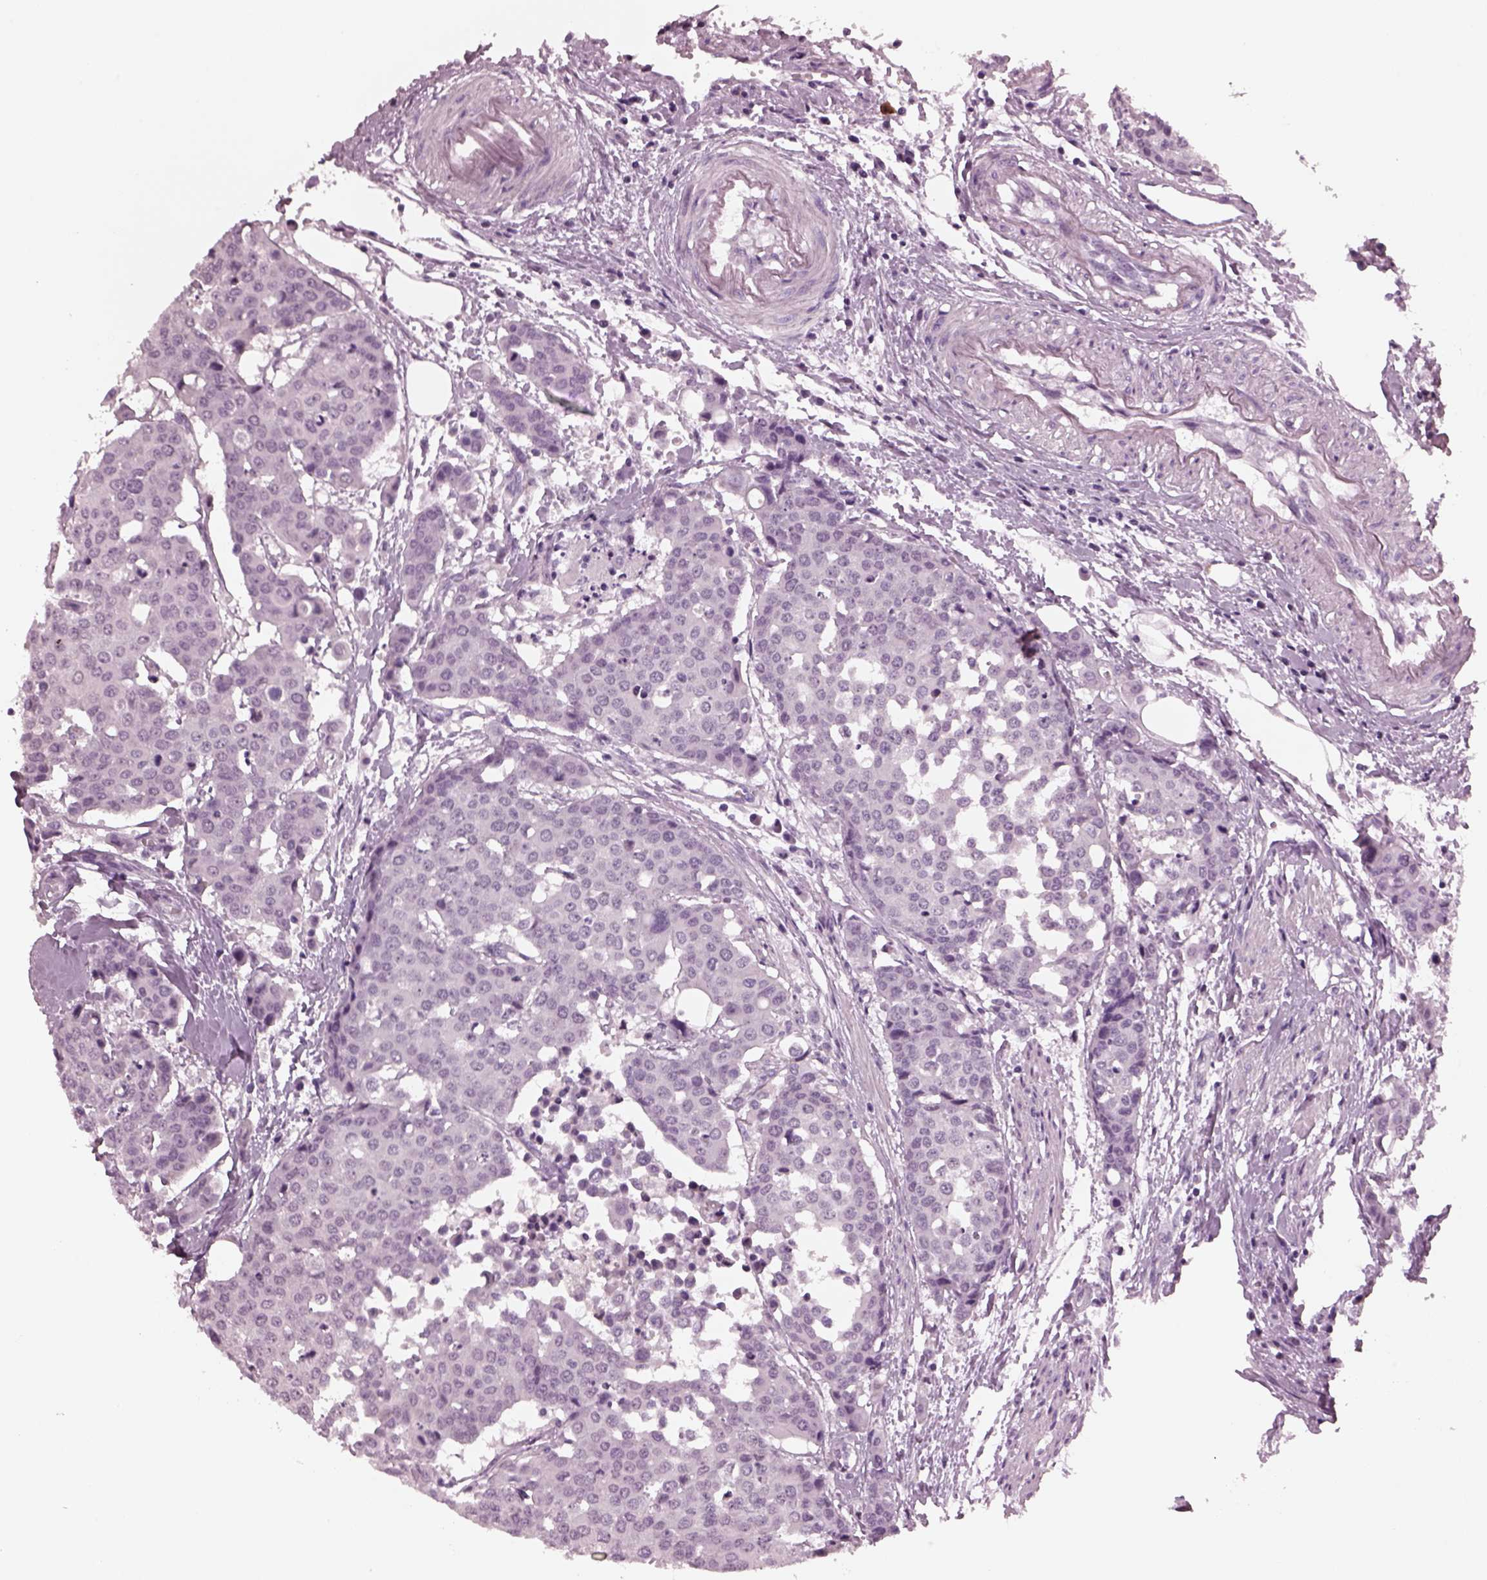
{"staining": {"intensity": "negative", "quantity": "none", "location": "none"}, "tissue": "carcinoid", "cell_type": "Tumor cells", "image_type": "cancer", "snomed": [{"axis": "morphology", "description": "Carcinoid, malignant, NOS"}, {"axis": "topography", "description": "Colon"}], "caption": "Tumor cells show no significant expression in malignant carcinoid.", "gene": "SLC6A17", "patient": {"sex": "male", "age": 81}}